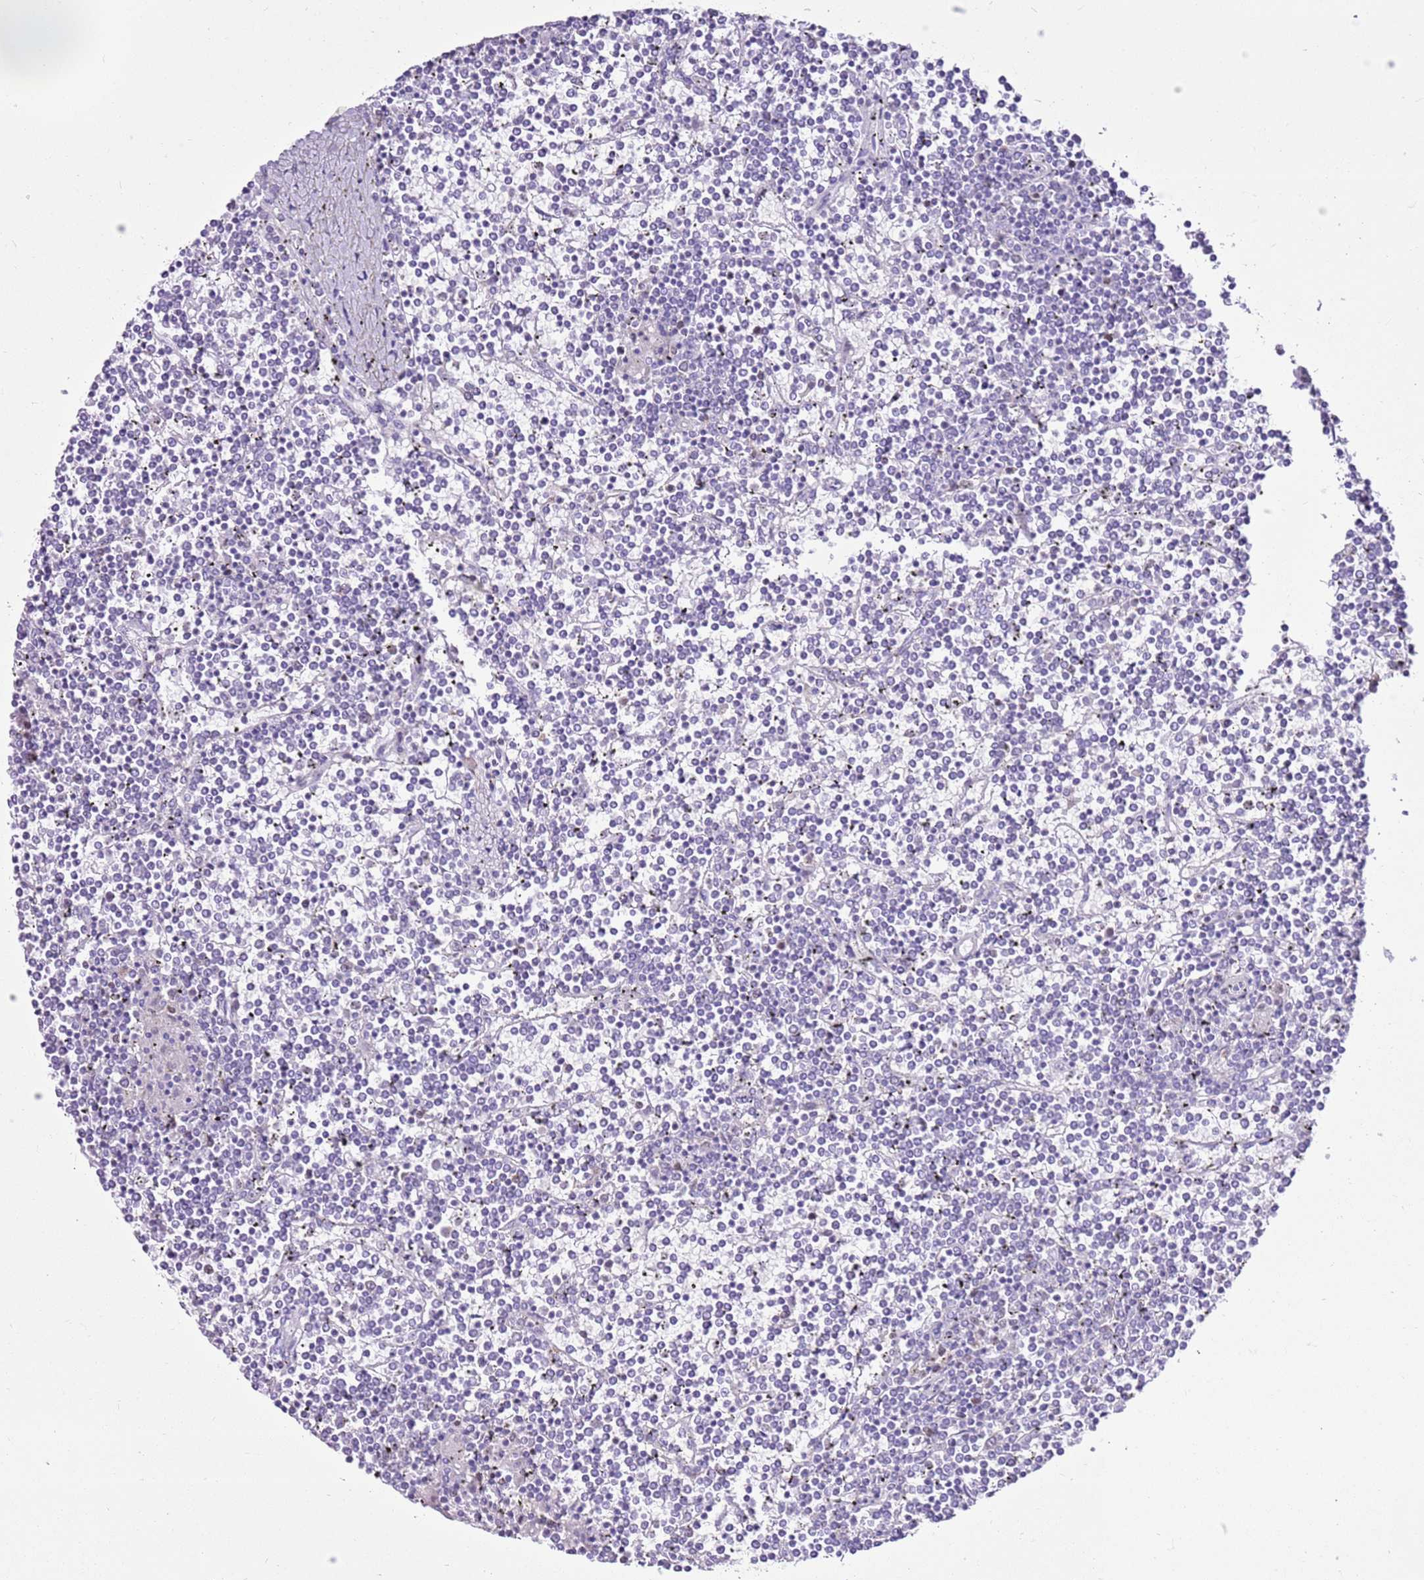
{"staining": {"intensity": "negative", "quantity": "none", "location": "none"}, "tissue": "lymphoma", "cell_type": "Tumor cells", "image_type": "cancer", "snomed": [{"axis": "morphology", "description": "Malignant lymphoma, non-Hodgkin's type, Low grade"}, {"axis": "topography", "description": "Spleen"}], "caption": "A high-resolution micrograph shows IHC staining of lymphoma, which displays no significant positivity in tumor cells. (DAB immunohistochemistry, high magnification).", "gene": "SPC25", "patient": {"sex": "female", "age": 19}}